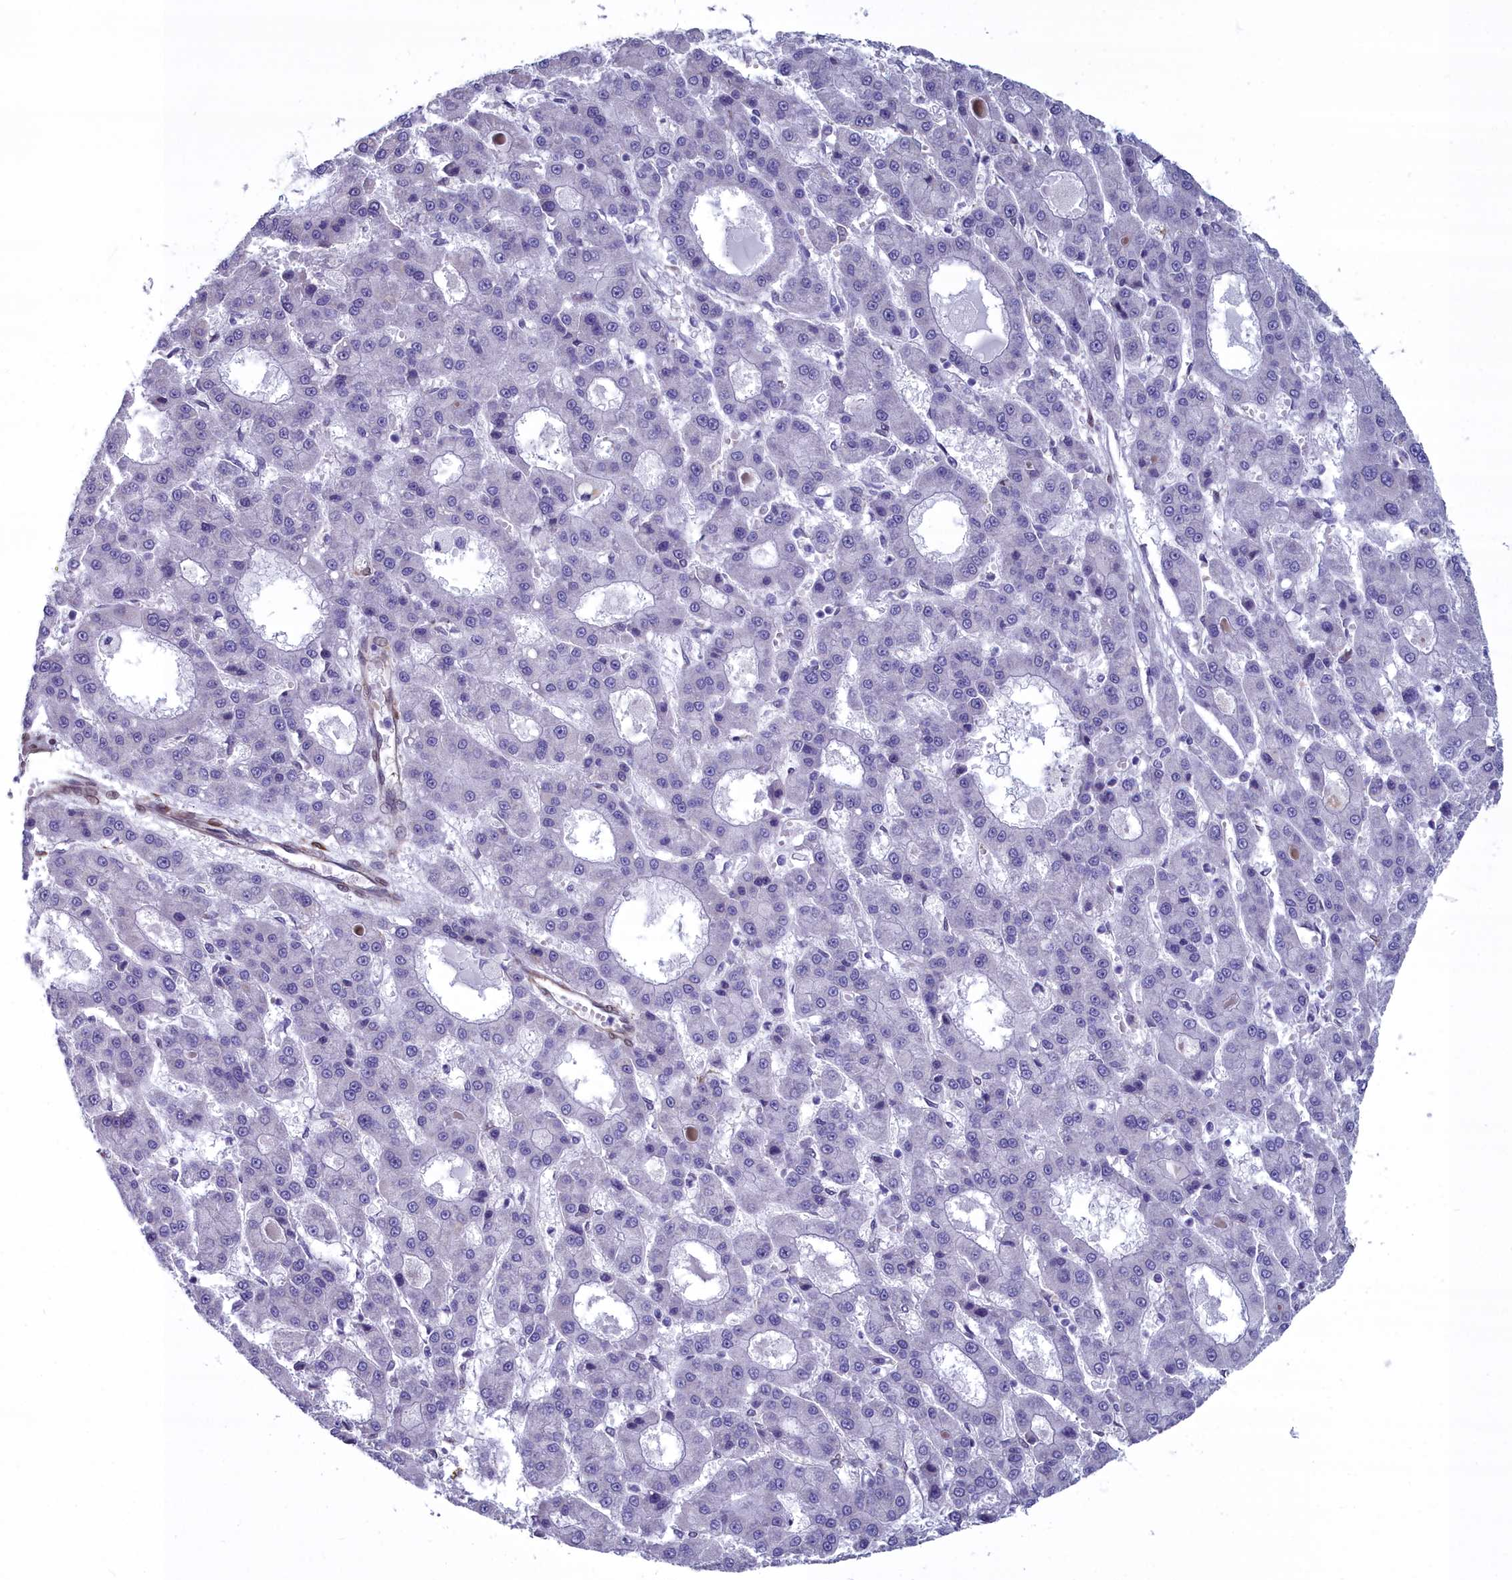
{"staining": {"intensity": "negative", "quantity": "none", "location": "none"}, "tissue": "liver cancer", "cell_type": "Tumor cells", "image_type": "cancer", "snomed": [{"axis": "morphology", "description": "Carcinoma, Hepatocellular, NOS"}, {"axis": "topography", "description": "Liver"}], "caption": "This image is of liver cancer stained with IHC to label a protein in brown with the nuclei are counter-stained blue. There is no positivity in tumor cells.", "gene": "PPP1R14A", "patient": {"sex": "male", "age": 70}}